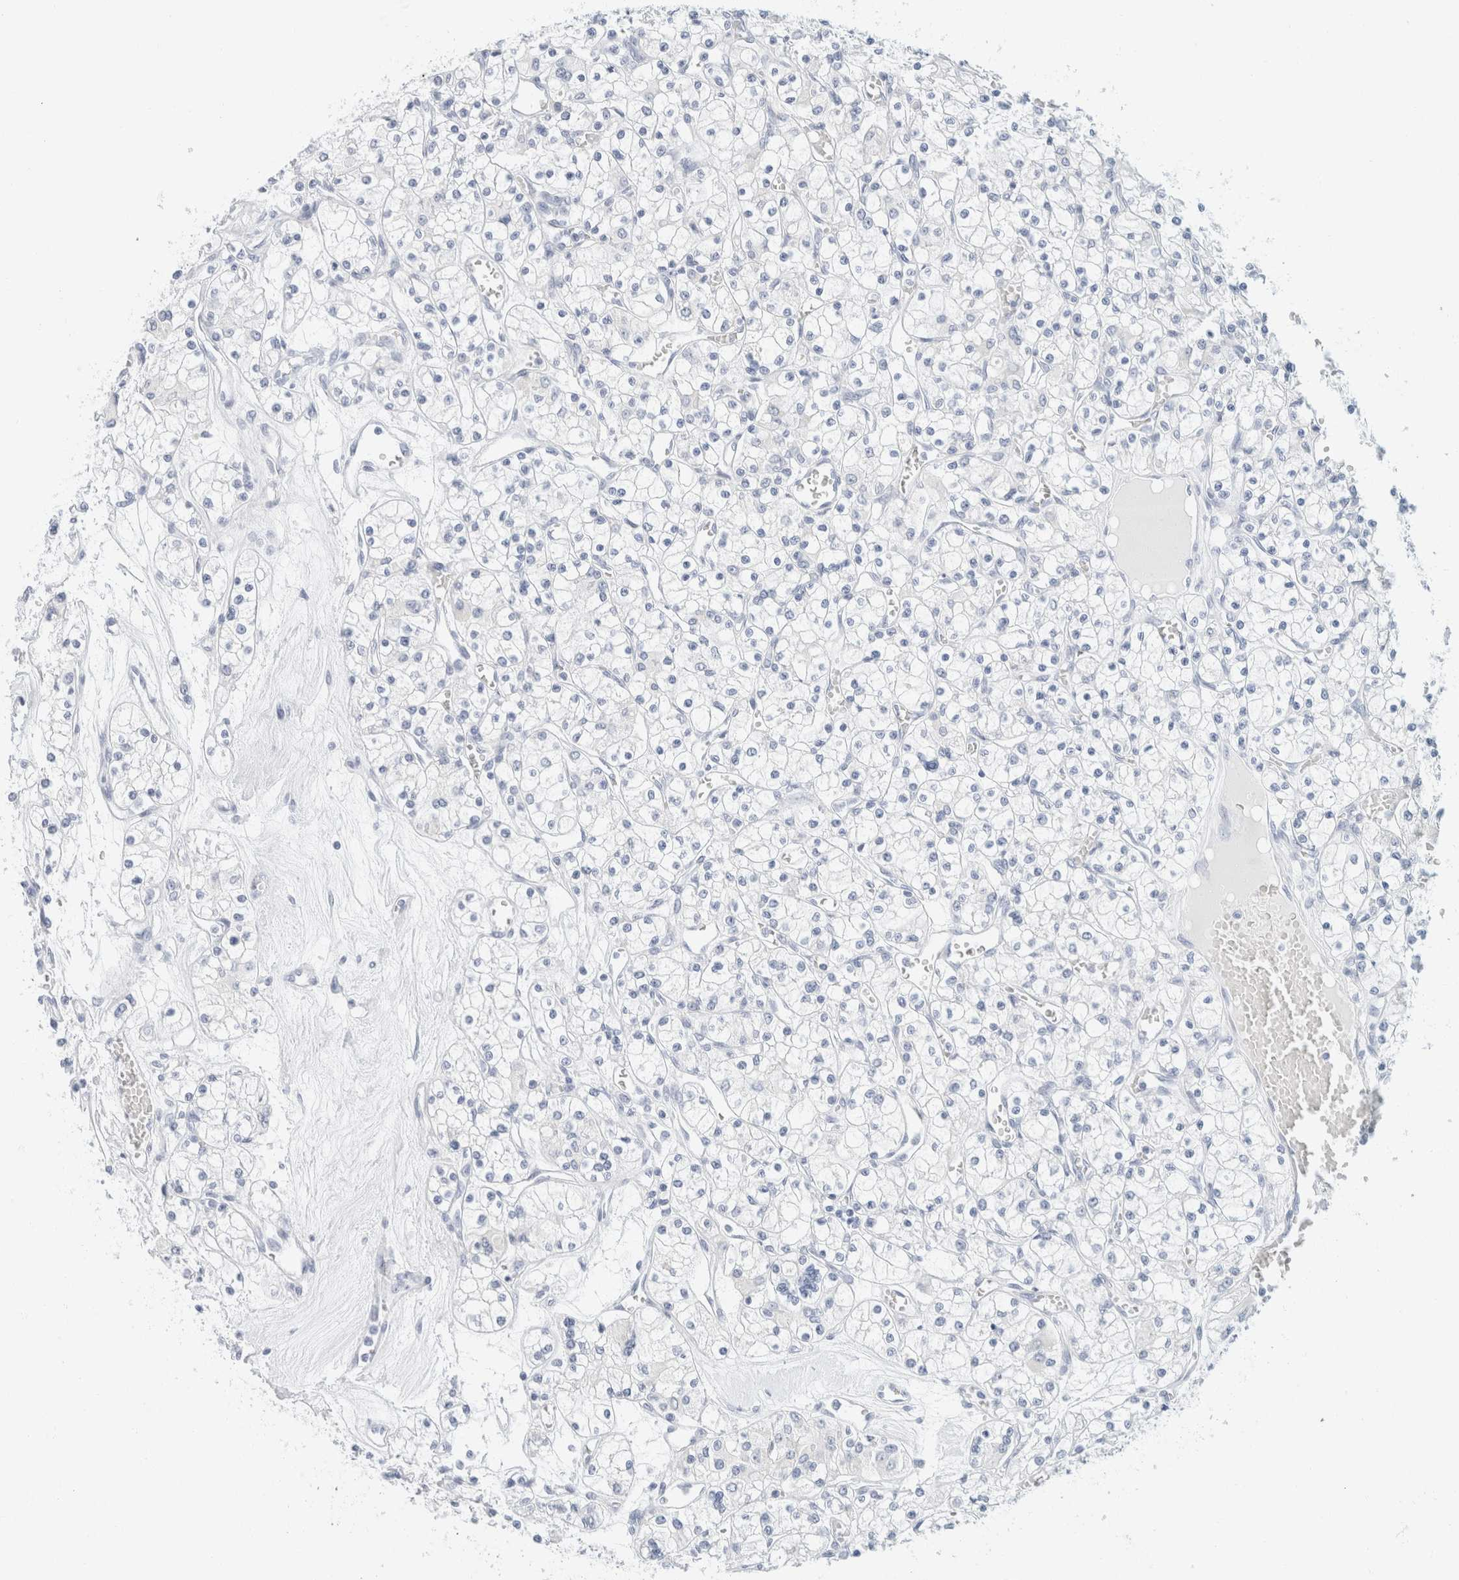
{"staining": {"intensity": "negative", "quantity": "none", "location": "none"}, "tissue": "renal cancer", "cell_type": "Tumor cells", "image_type": "cancer", "snomed": [{"axis": "morphology", "description": "Adenocarcinoma, NOS"}, {"axis": "topography", "description": "Kidney"}], "caption": "This is an immunohistochemistry (IHC) histopathology image of renal cancer. There is no positivity in tumor cells.", "gene": "KRT20", "patient": {"sex": "female", "age": 59}}